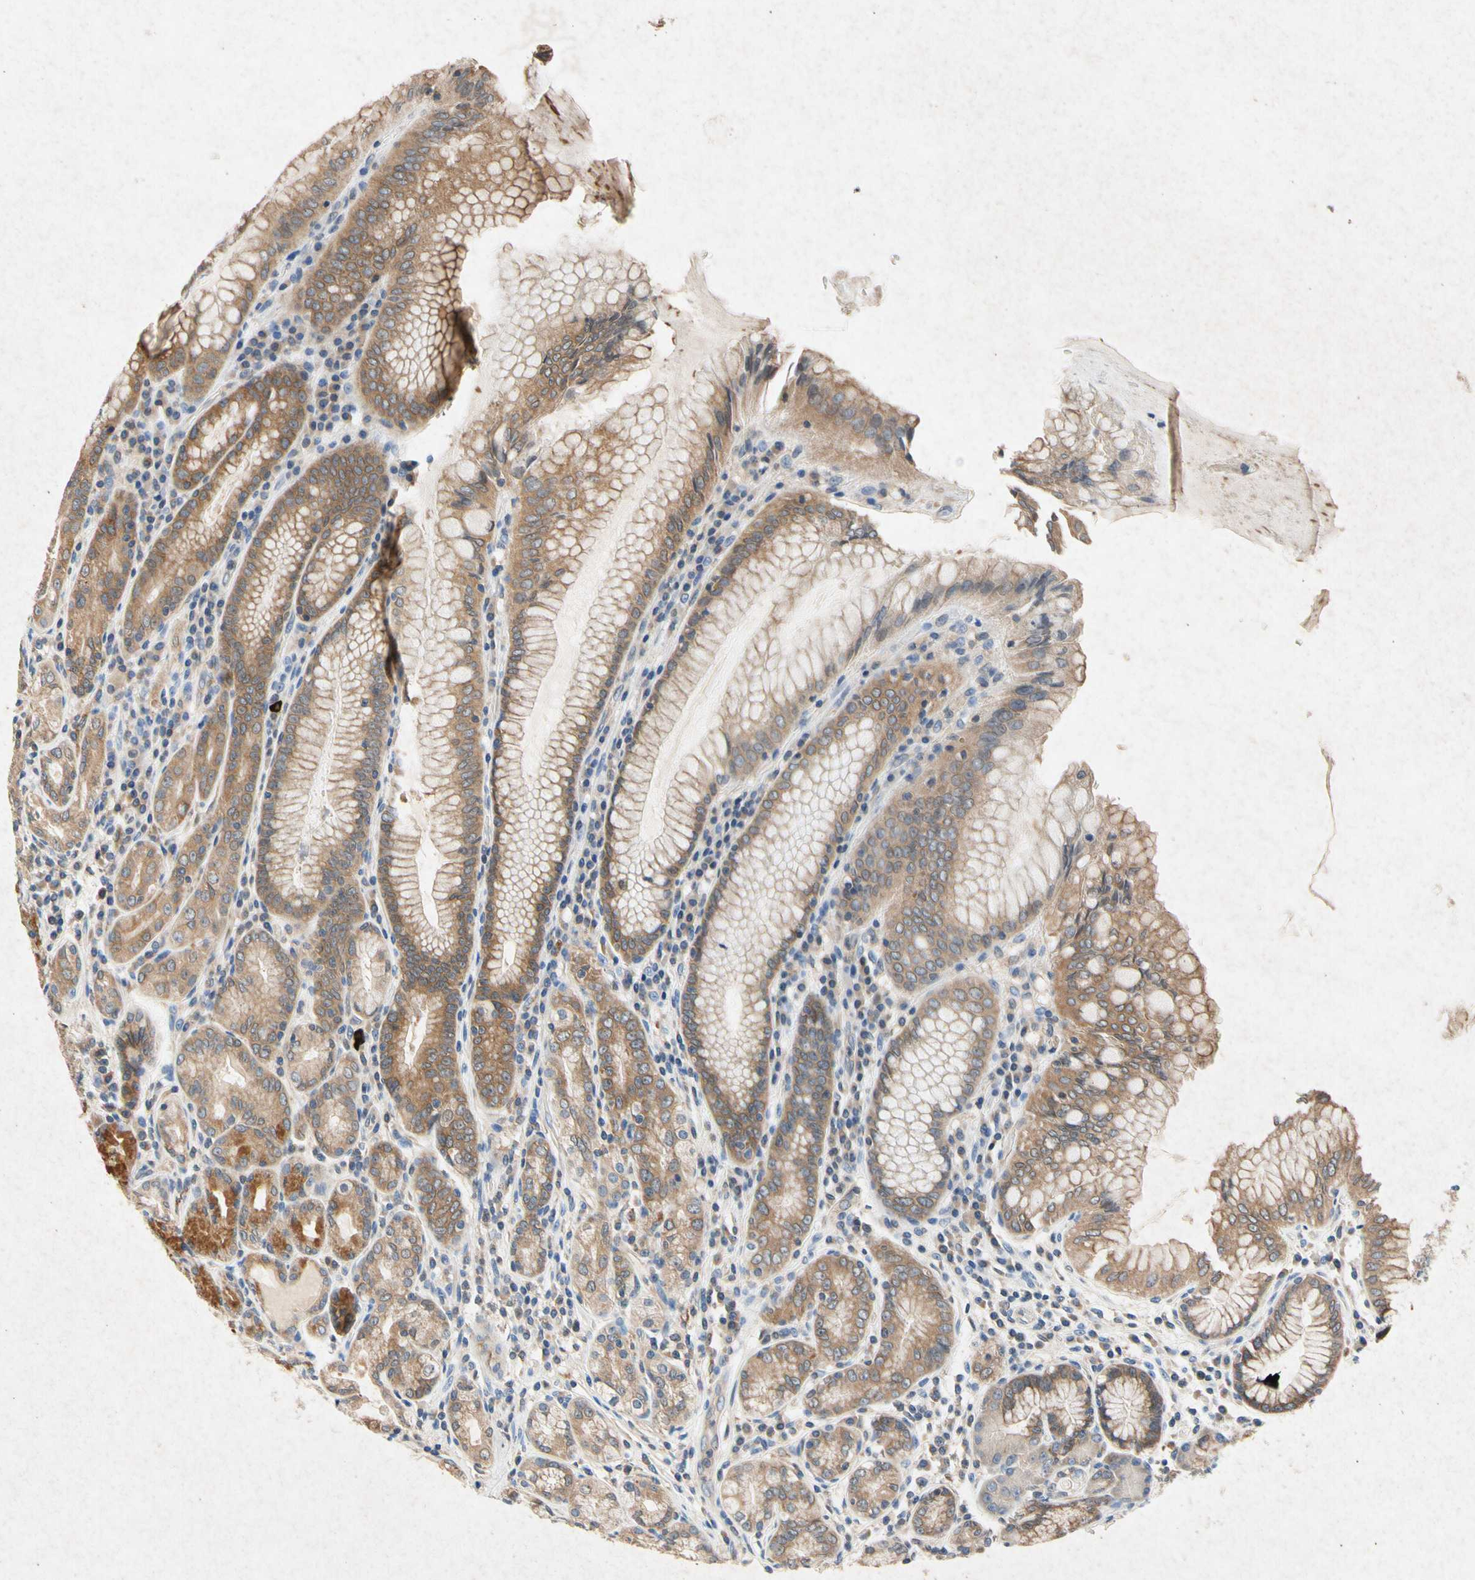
{"staining": {"intensity": "moderate", "quantity": ">75%", "location": "cytoplasmic/membranous"}, "tissue": "stomach", "cell_type": "Glandular cells", "image_type": "normal", "snomed": [{"axis": "morphology", "description": "Normal tissue, NOS"}, {"axis": "topography", "description": "Stomach, lower"}], "caption": "High-power microscopy captured an immunohistochemistry (IHC) image of benign stomach, revealing moderate cytoplasmic/membranous staining in approximately >75% of glandular cells.", "gene": "RPS6KA1", "patient": {"sex": "female", "age": 76}}